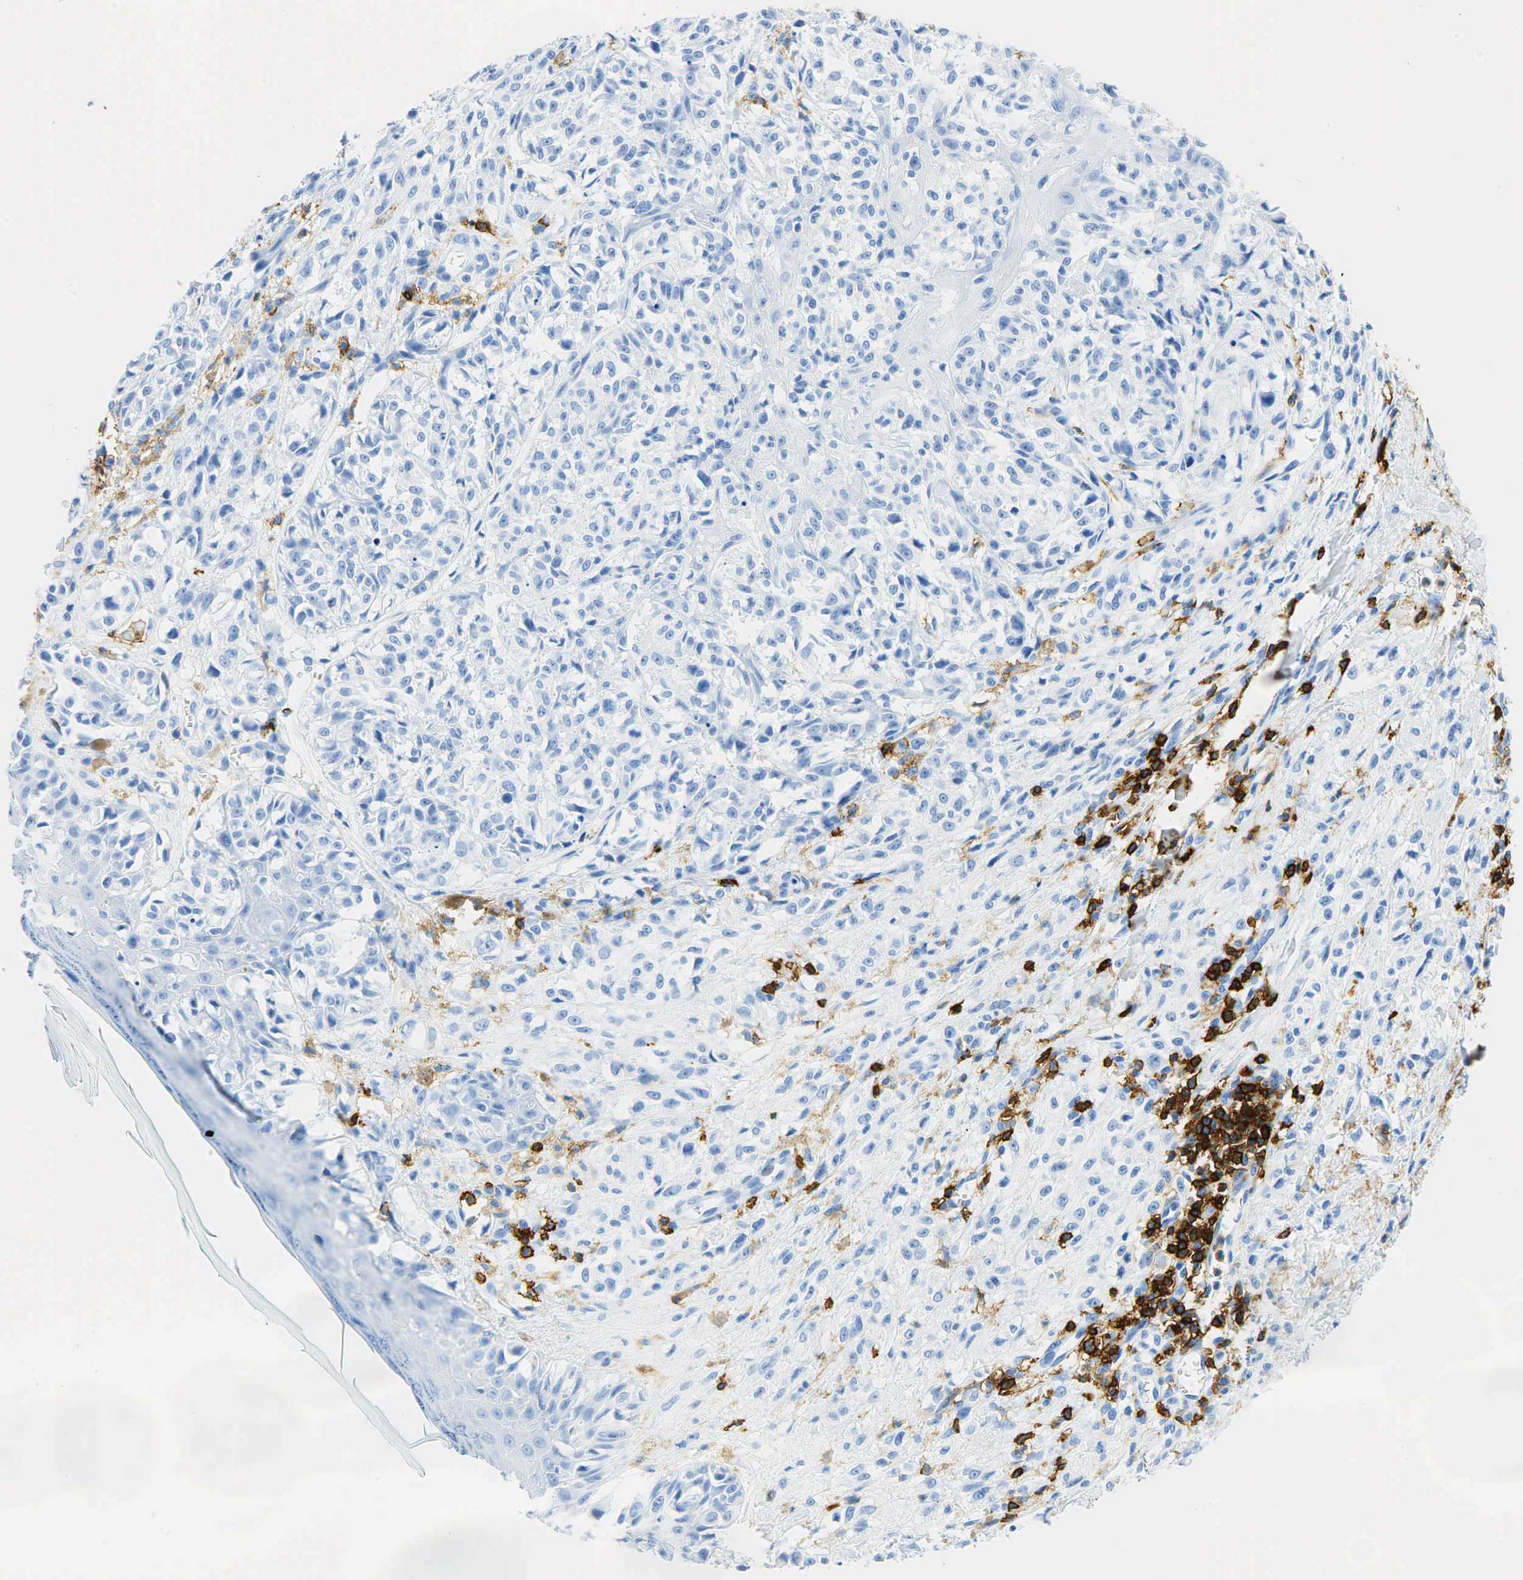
{"staining": {"intensity": "negative", "quantity": "none", "location": "none"}, "tissue": "melanoma", "cell_type": "Tumor cells", "image_type": "cancer", "snomed": [{"axis": "morphology", "description": "Malignant melanoma, NOS"}, {"axis": "topography", "description": "Skin"}], "caption": "Photomicrograph shows no protein staining in tumor cells of malignant melanoma tissue.", "gene": "PTPRC", "patient": {"sex": "male", "age": 80}}